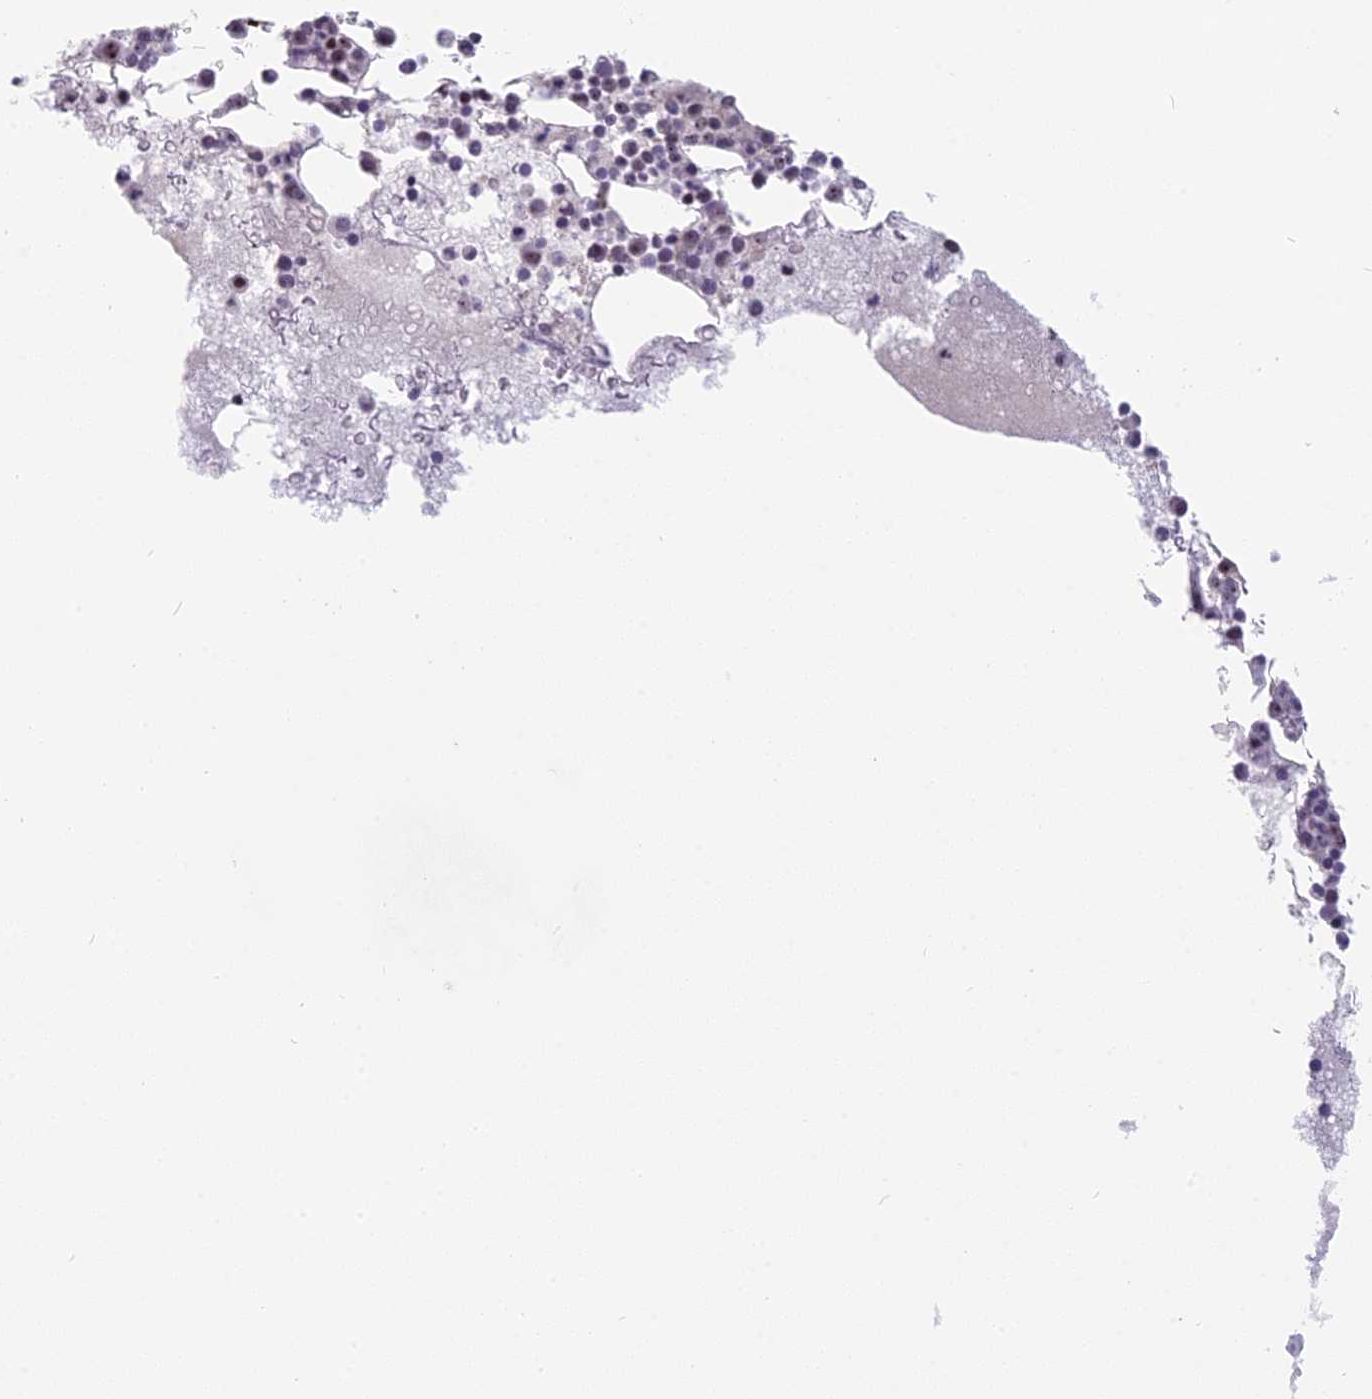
{"staining": {"intensity": "moderate", "quantity": "<25%", "location": "nuclear"}, "tissue": "bone marrow", "cell_type": "Hematopoietic cells", "image_type": "normal", "snomed": [{"axis": "morphology", "description": "Normal tissue, NOS"}, {"axis": "topography", "description": "Bone marrow"}], "caption": "Unremarkable bone marrow shows moderate nuclear expression in approximately <25% of hematopoietic cells, visualized by immunohistochemistry.", "gene": "FAM131A", "patient": {"sex": "female", "age": 76}}